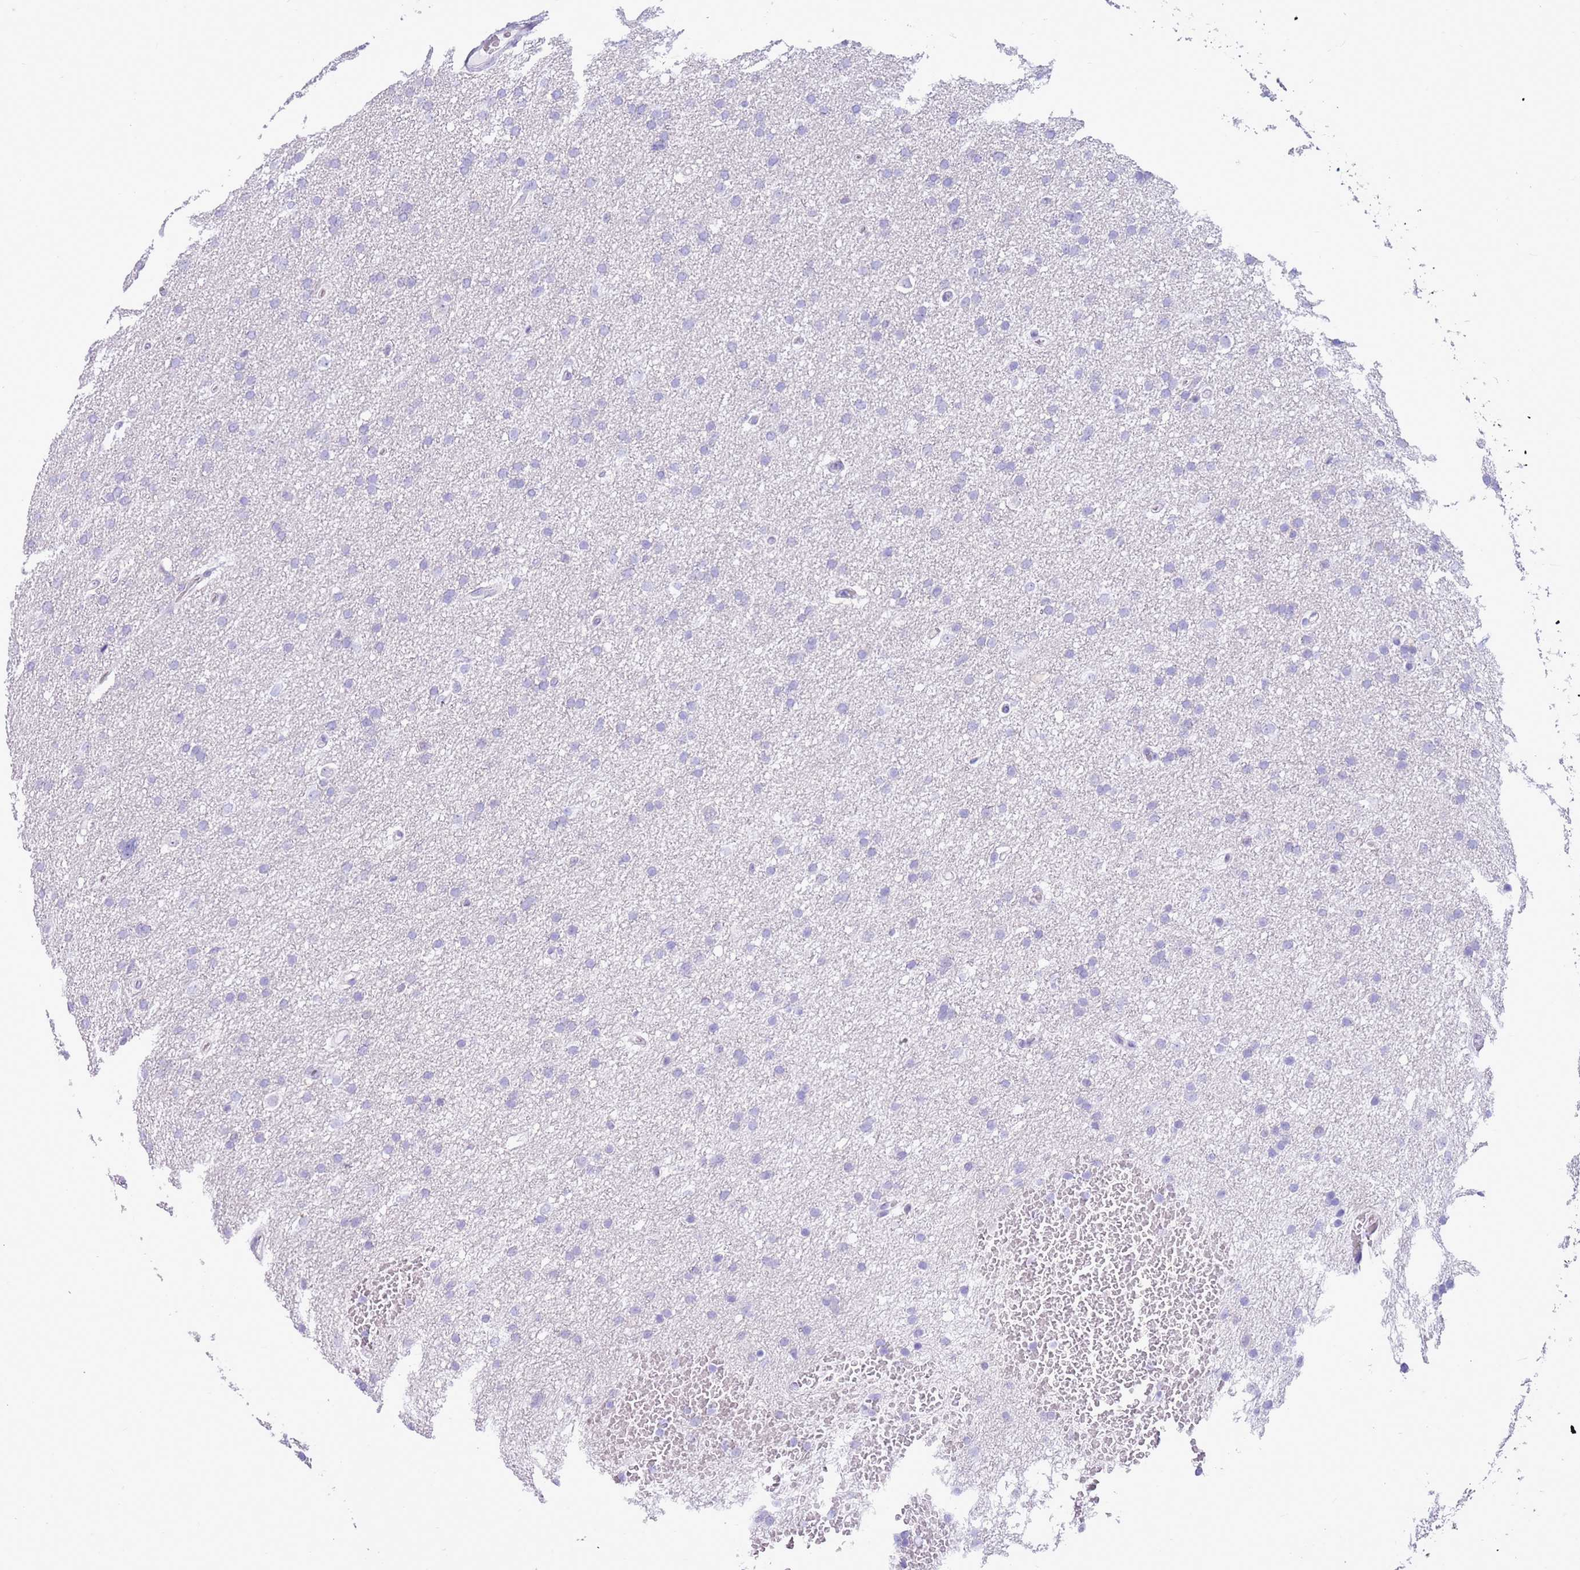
{"staining": {"intensity": "negative", "quantity": "none", "location": "none"}, "tissue": "glioma", "cell_type": "Tumor cells", "image_type": "cancer", "snomed": [{"axis": "morphology", "description": "Glioma, malignant, High grade"}, {"axis": "topography", "description": "Cerebral cortex"}], "caption": "A histopathology image of glioma stained for a protein shows no brown staining in tumor cells.", "gene": "DDI2", "patient": {"sex": "female", "age": 36}}